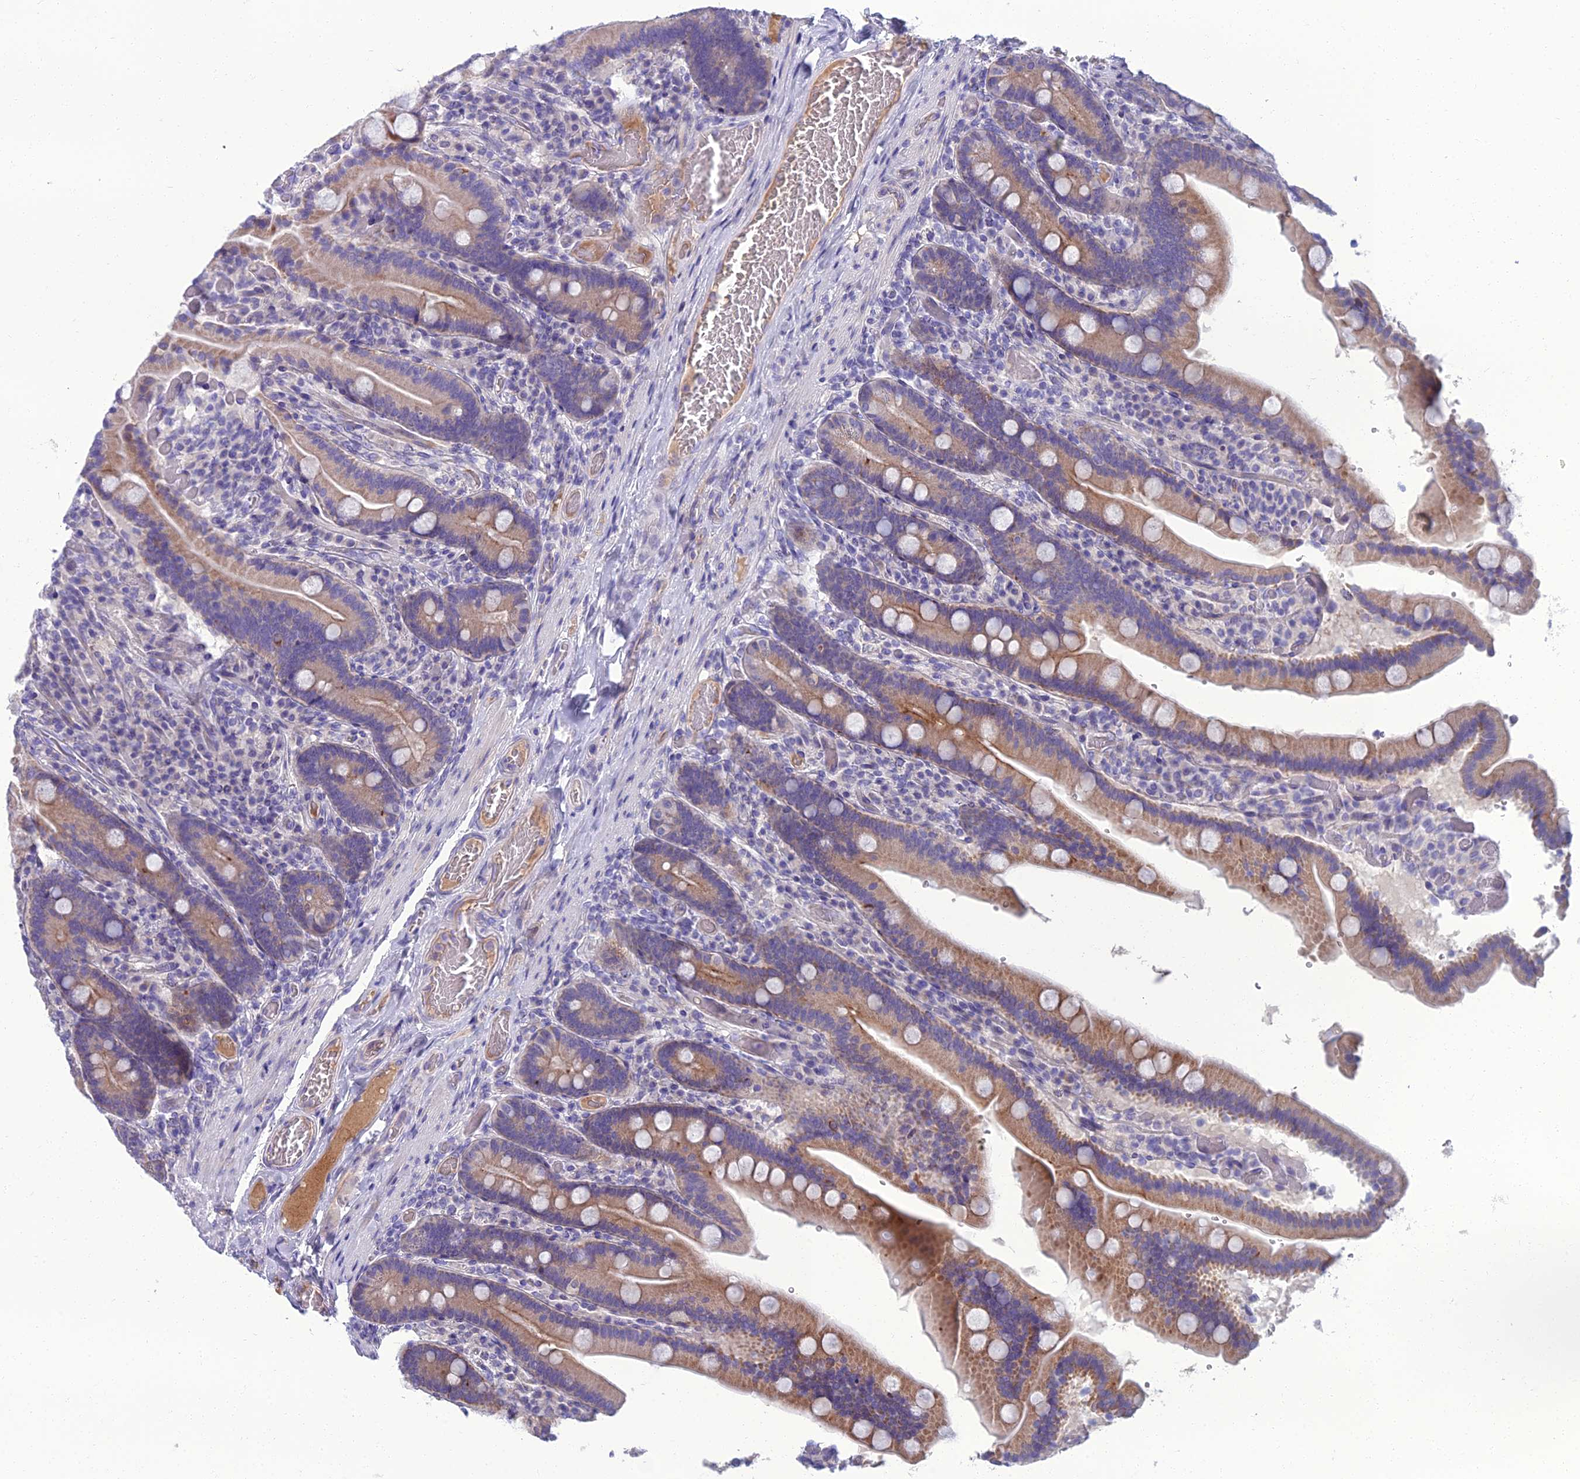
{"staining": {"intensity": "moderate", "quantity": ">75%", "location": "cytoplasmic/membranous"}, "tissue": "duodenum", "cell_type": "Glandular cells", "image_type": "normal", "snomed": [{"axis": "morphology", "description": "Normal tissue, NOS"}, {"axis": "topography", "description": "Duodenum"}], "caption": "This micrograph exhibits immunohistochemistry (IHC) staining of benign human duodenum, with medium moderate cytoplasmic/membranous expression in about >75% of glandular cells.", "gene": "SPTLC3", "patient": {"sex": "female", "age": 62}}